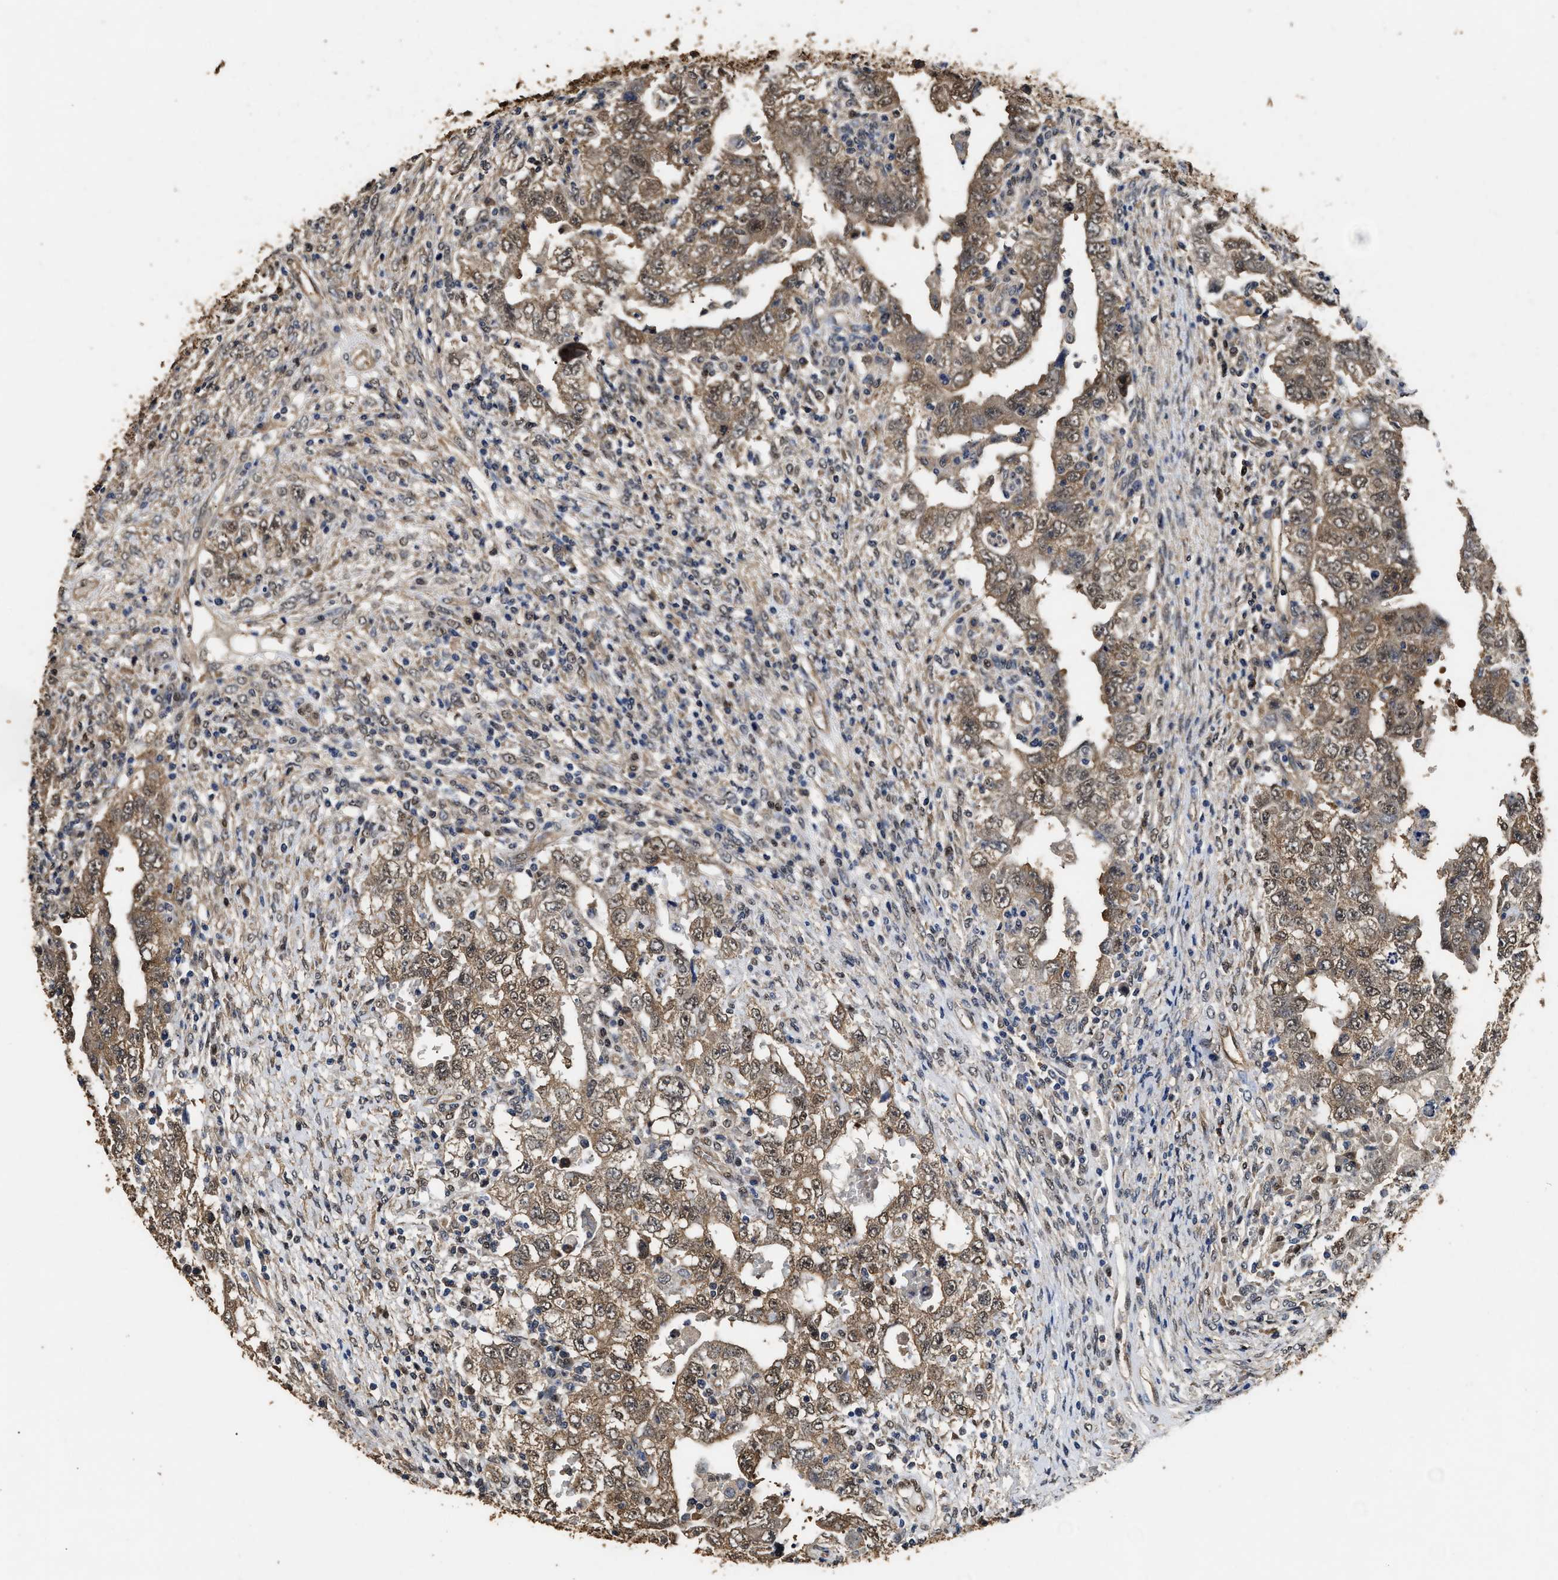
{"staining": {"intensity": "moderate", "quantity": ">75%", "location": "cytoplasmic/membranous,nuclear"}, "tissue": "testis cancer", "cell_type": "Tumor cells", "image_type": "cancer", "snomed": [{"axis": "morphology", "description": "Carcinoma, Embryonal, NOS"}, {"axis": "topography", "description": "Testis"}], "caption": "A micrograph of human testis cancer (embryonal carcinoma) stained for a protein displays moderate cytoplasmic/membranous and nuclear brown staining in tumor cells.", "gene": "YWHAE", "patient": {"sex": "male", "age": 26}}